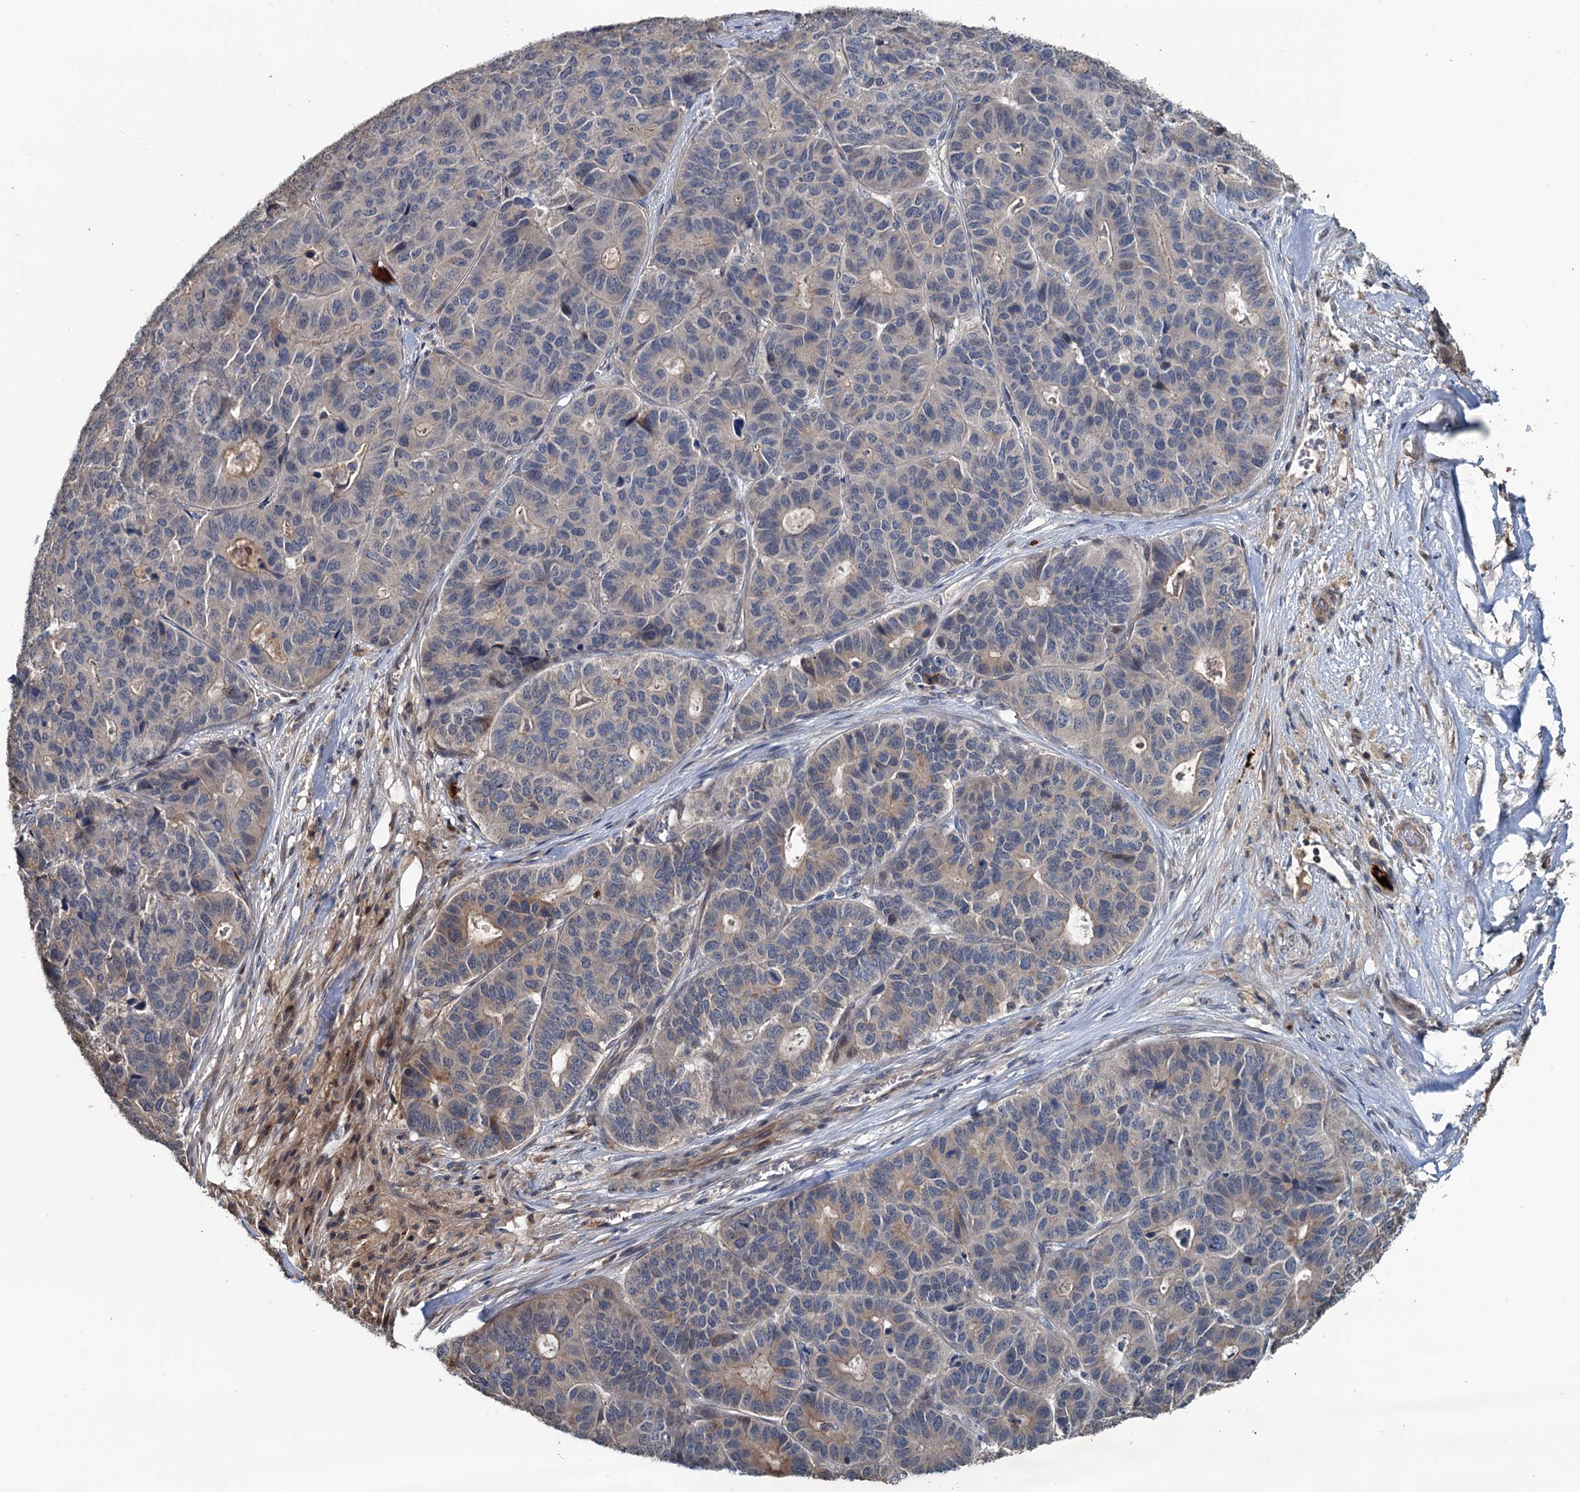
{"staining": {"intensity": "weak", "quantity": "<25%", "location": "cytoplasmic/membranous"}, "tissue": "pancreatic cancer", "cell_type": "Tumor cells", "image_type": "cancer", "snomed": [{"axis": "morphology", "description": "Adenocarcinoma, NOS"}, {"axis": "topography", "description": "Pancreas"}], "caption": "This histopathology image is of adenocarcinoma (pancreatic) stained with IHC to label a protein in brown with the nuclei are counter-stained blue. There is no expression in tumor cells.", "gene": "TEDC1", "patient": {"sex": "male", "age": 50}}